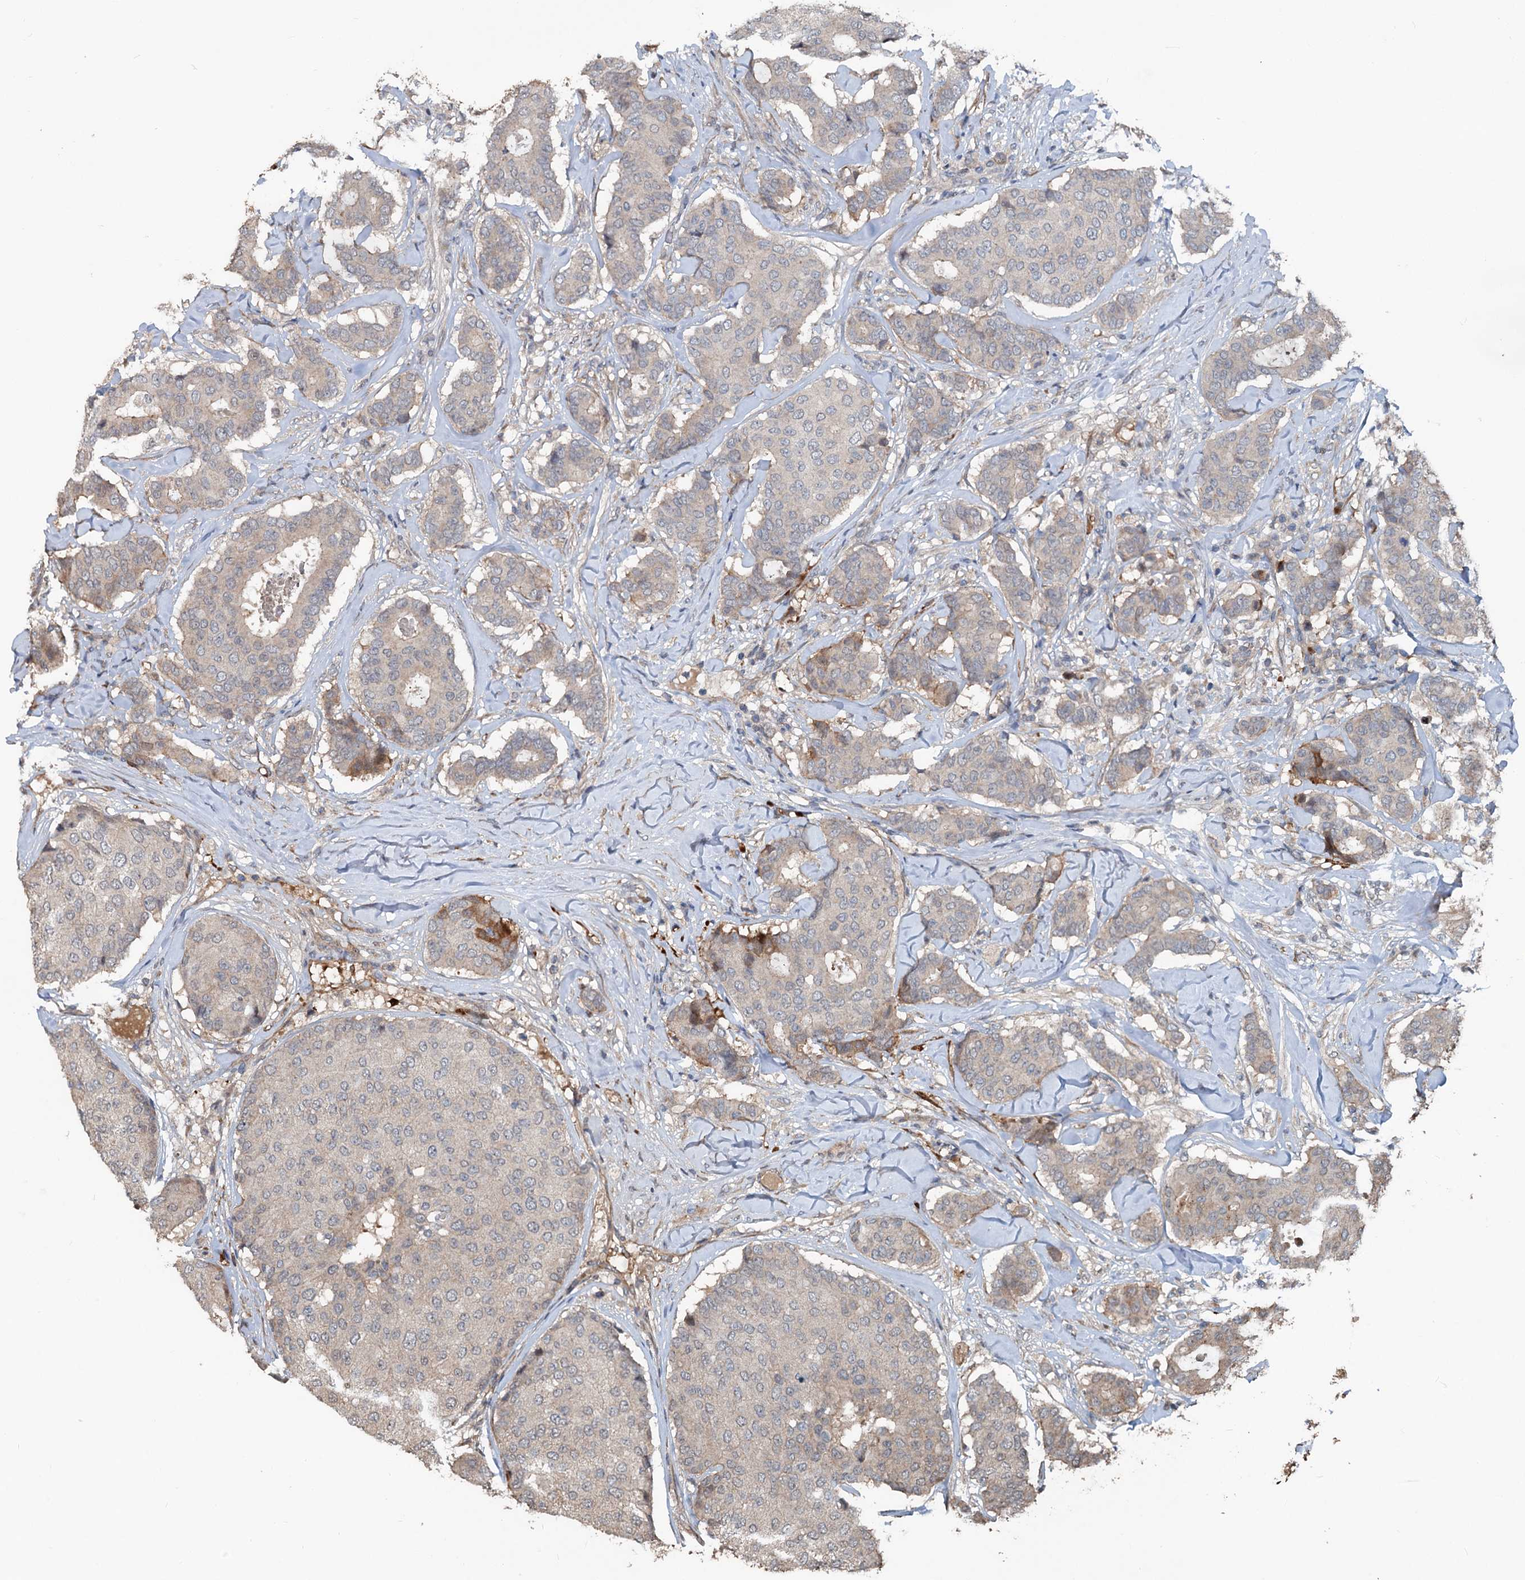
{"staining": {"intensity": "weak", "quantity": "<25%", "location": "cytoplasmic/membranous"}, "tissue": "breast cancer", "cell_type": "Tumor cells", "image_type": "cancer", "snomed": [{"axis": "morphology", "description": "Duct carcinoma"}, {"axis": "topography", "description": "Breast"}], "caption": "Tumor cells are negative for protein expression in human infiltrating ductal carcinoma (breast).", "gene": "TEDC1", "patient": {"sex": "female", "age": 75}}